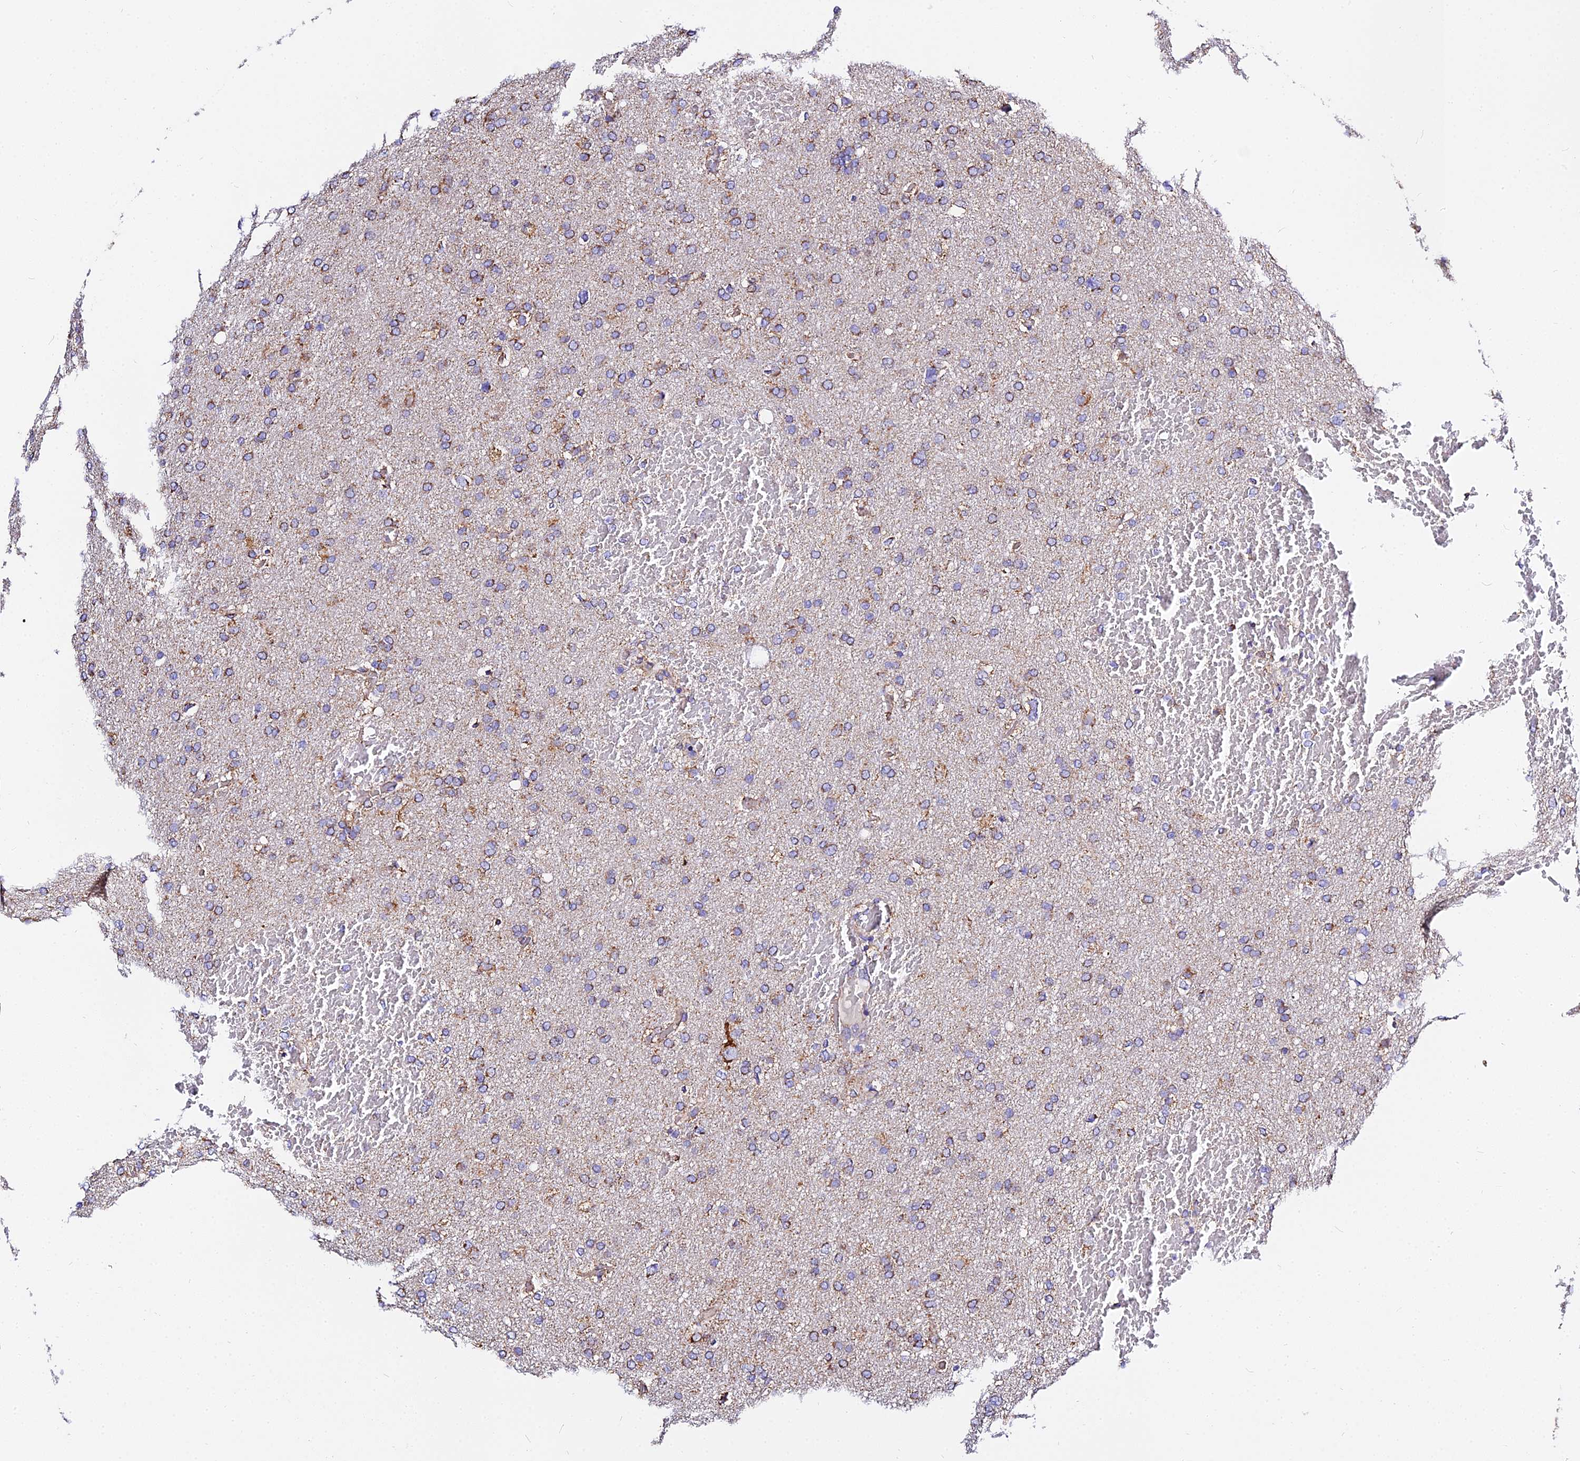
{"staining": {"intensity": "moderate", "quantity": ">75%", "location": "cytoplasmic/membranous"}, "tissue": "glioma", "cell_type": "Tumor cells", "image_type": "cancer", "snomed": [{"axis": "morphology", "description": "Glioma, malignant, High grade"}, {"axis": "topography", "description": "Cerebral cortex"}], "caption": "This photomicrograph reveals IHC staining of human malignant glioma (high-grade), with medium moderate cytoplasmic/membranous positivity in about >75% of tumor cells.", "gene": "ZNF573", "patient": {"sex": "female", "age": 36}}